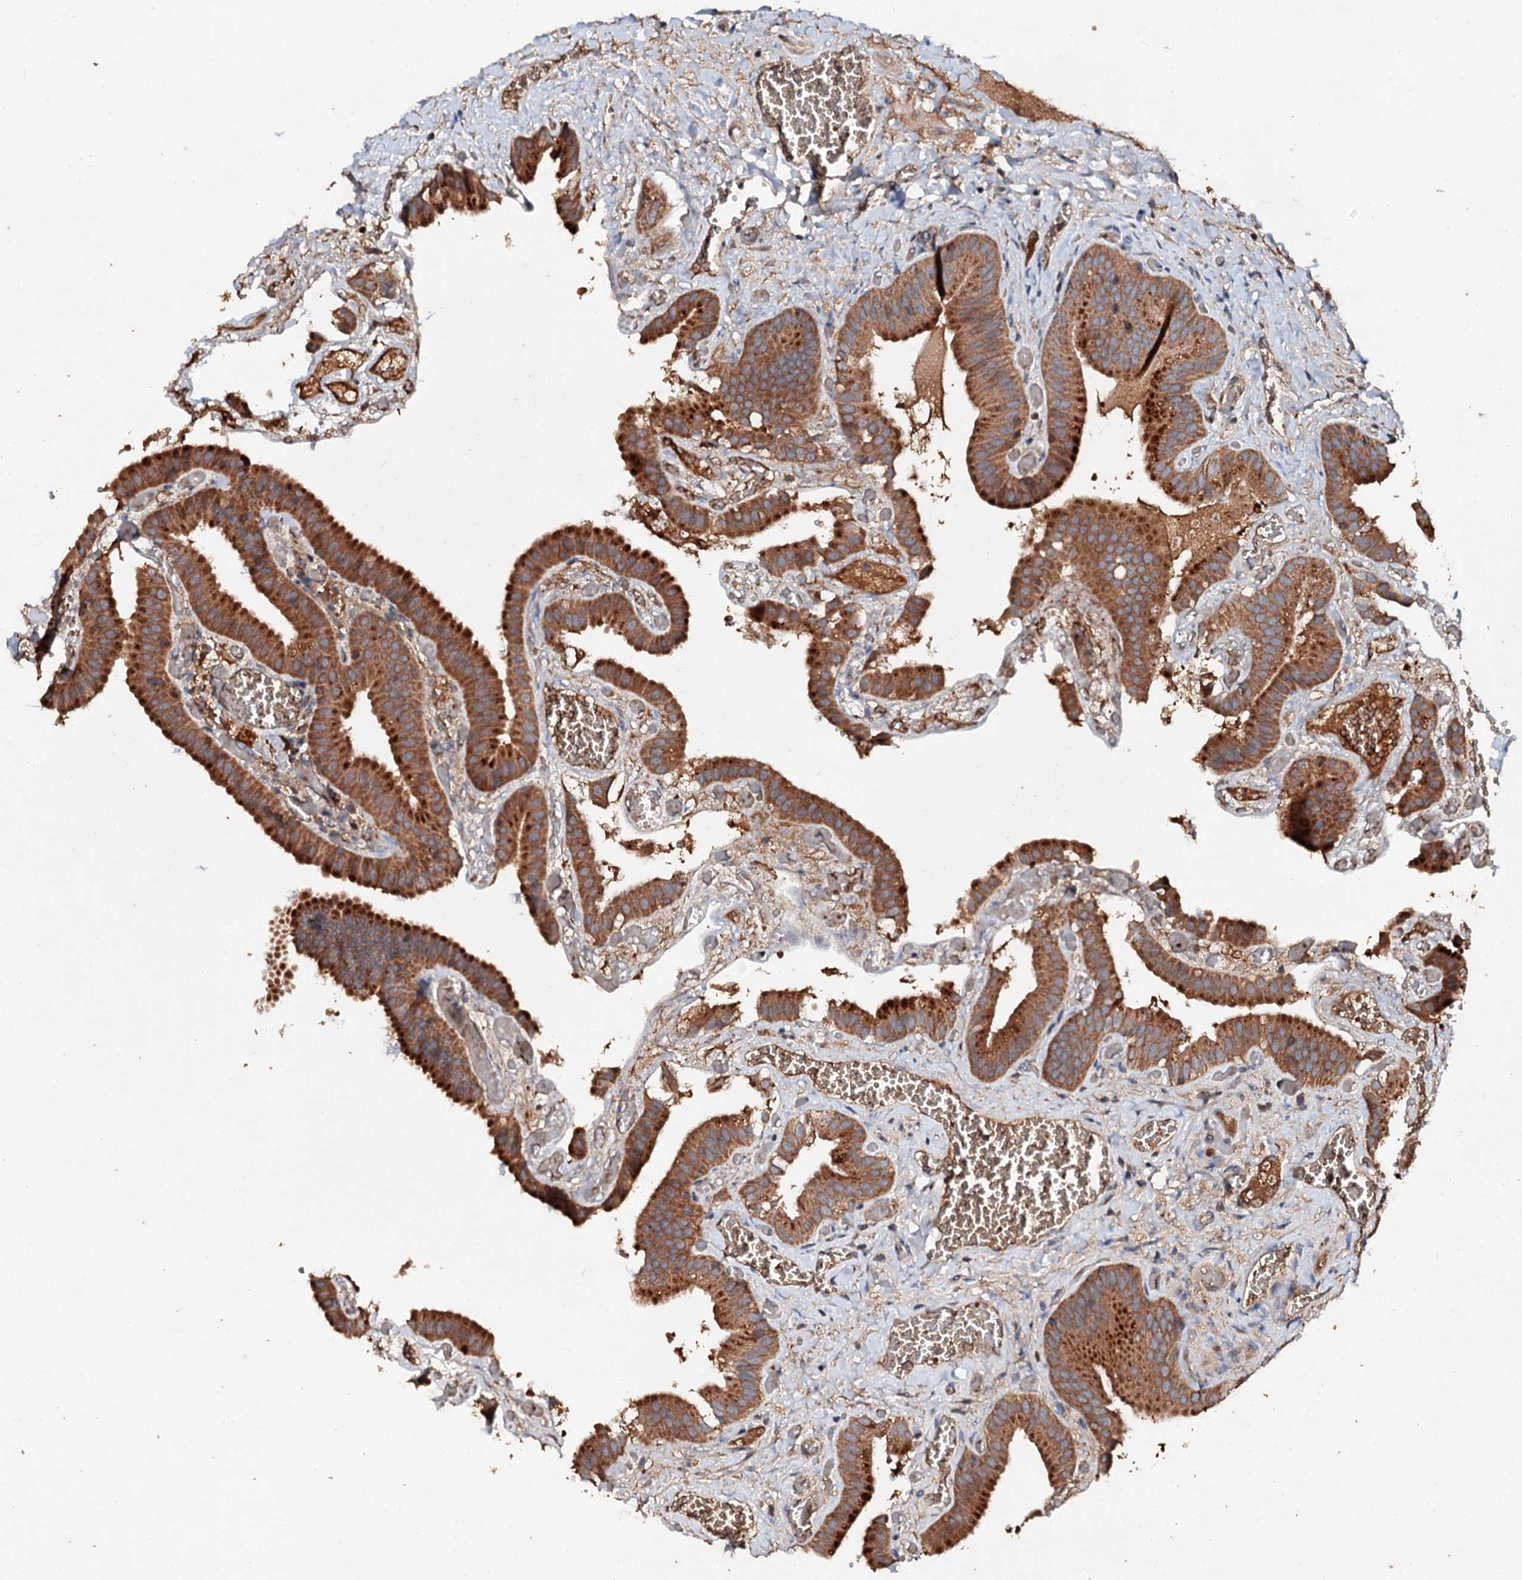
{"staining": {"intensity": "moderate", "quantity": ">75%", "location": "cytoplasmic/membranous"}, "tissue": "gallbladder", "cell_type": "Glandular cells", "image_type": "normal", "snomed": [{"axis": "morphology", "description": "Normal tissue, NOS"}, {"axis": "topography", "description": "Gallbladder"}], "caption": "DAB (3,3'-diaminobenzidine) immunohistochemical staining of benign gallbladder exhibits moderate cytoplasmic/membranous protein staining in approximately >75% of glandular cells.", "gene": "EXTL1", "patient": {"sex": "female", "age": 64}}